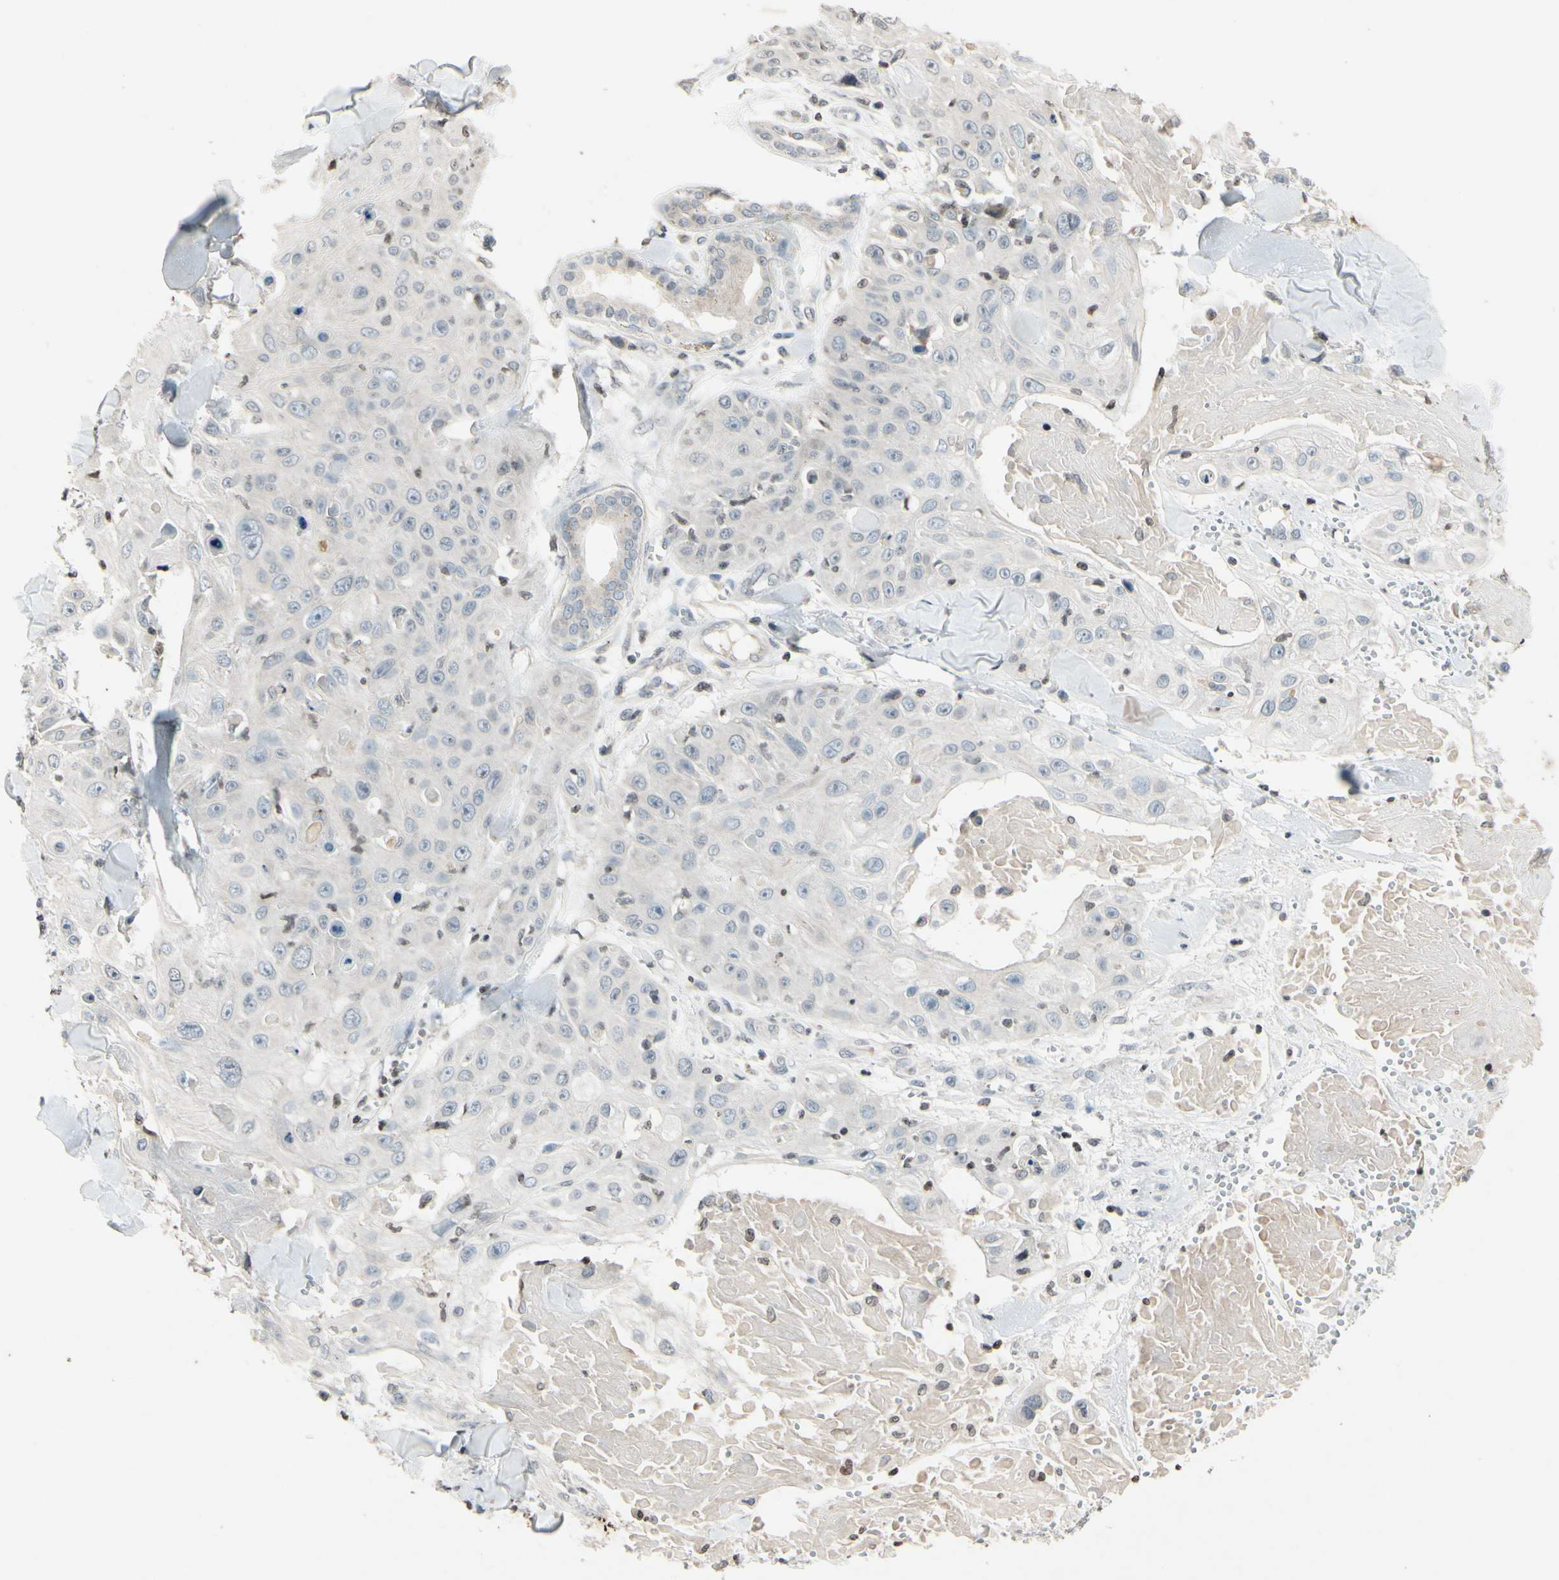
{"staining": {"intensity": "weak", "quantity": "25%-75%", "location": "cytoplasmic/membranous"}, "tissue": "skin cancer", "cell_type": "Tumor cells", "image_type": "cancer", "snomed": [{"axis": "morphology", "description": "Squamous cell carcinoma, NOS"}, {"axis": "topography", "description": "Skin"}], "caption": "Protein expression analysis of skin cancer demonstrates weak cytoplasmic/membranous expression in approximately 25%-75% of tumor cells.", "gene": "CLDN11", "patient": {"sex": "male", "age": 86}}